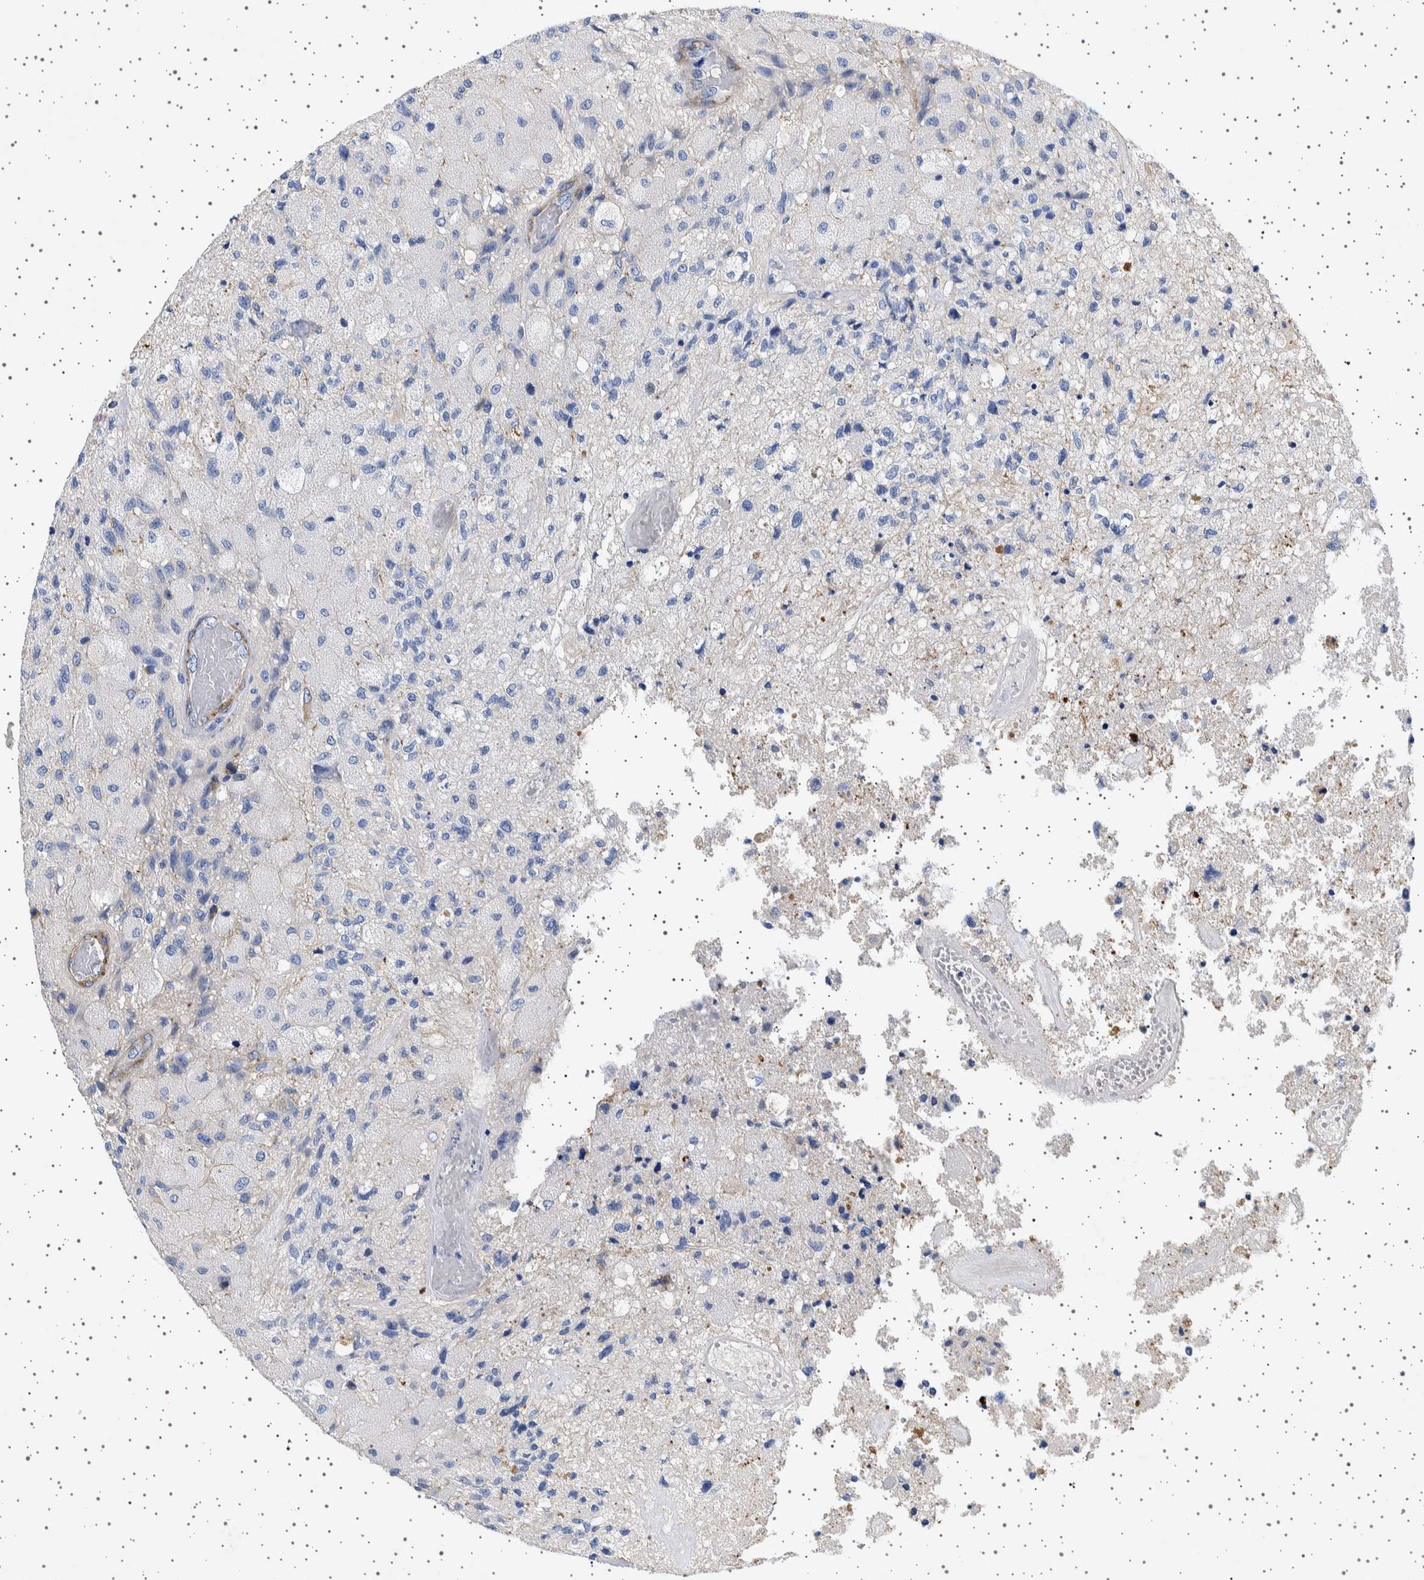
{"staining": {"intensity": "negative", "quantity": "none", "location": "none"}, "tissue": "glioma", "cell_type": "Tumor cells", "image_type": "cancer", "snomed": [{"axis": "morphology", "description": "Normal tissue, NOS"}, {"axis": "morphology", "description": "Glioma, malignant, High grade"}, {"axis": "topography", "description": "Cerebral cortex"}], "caption": "This is an immunohistochemistry (IHC) photomicrograph of human malignant high-grade glioma. There is no positivity in tumor cells.", "gene": "SEPTIN4", "patient": {"sex": "male", "age": 77}}